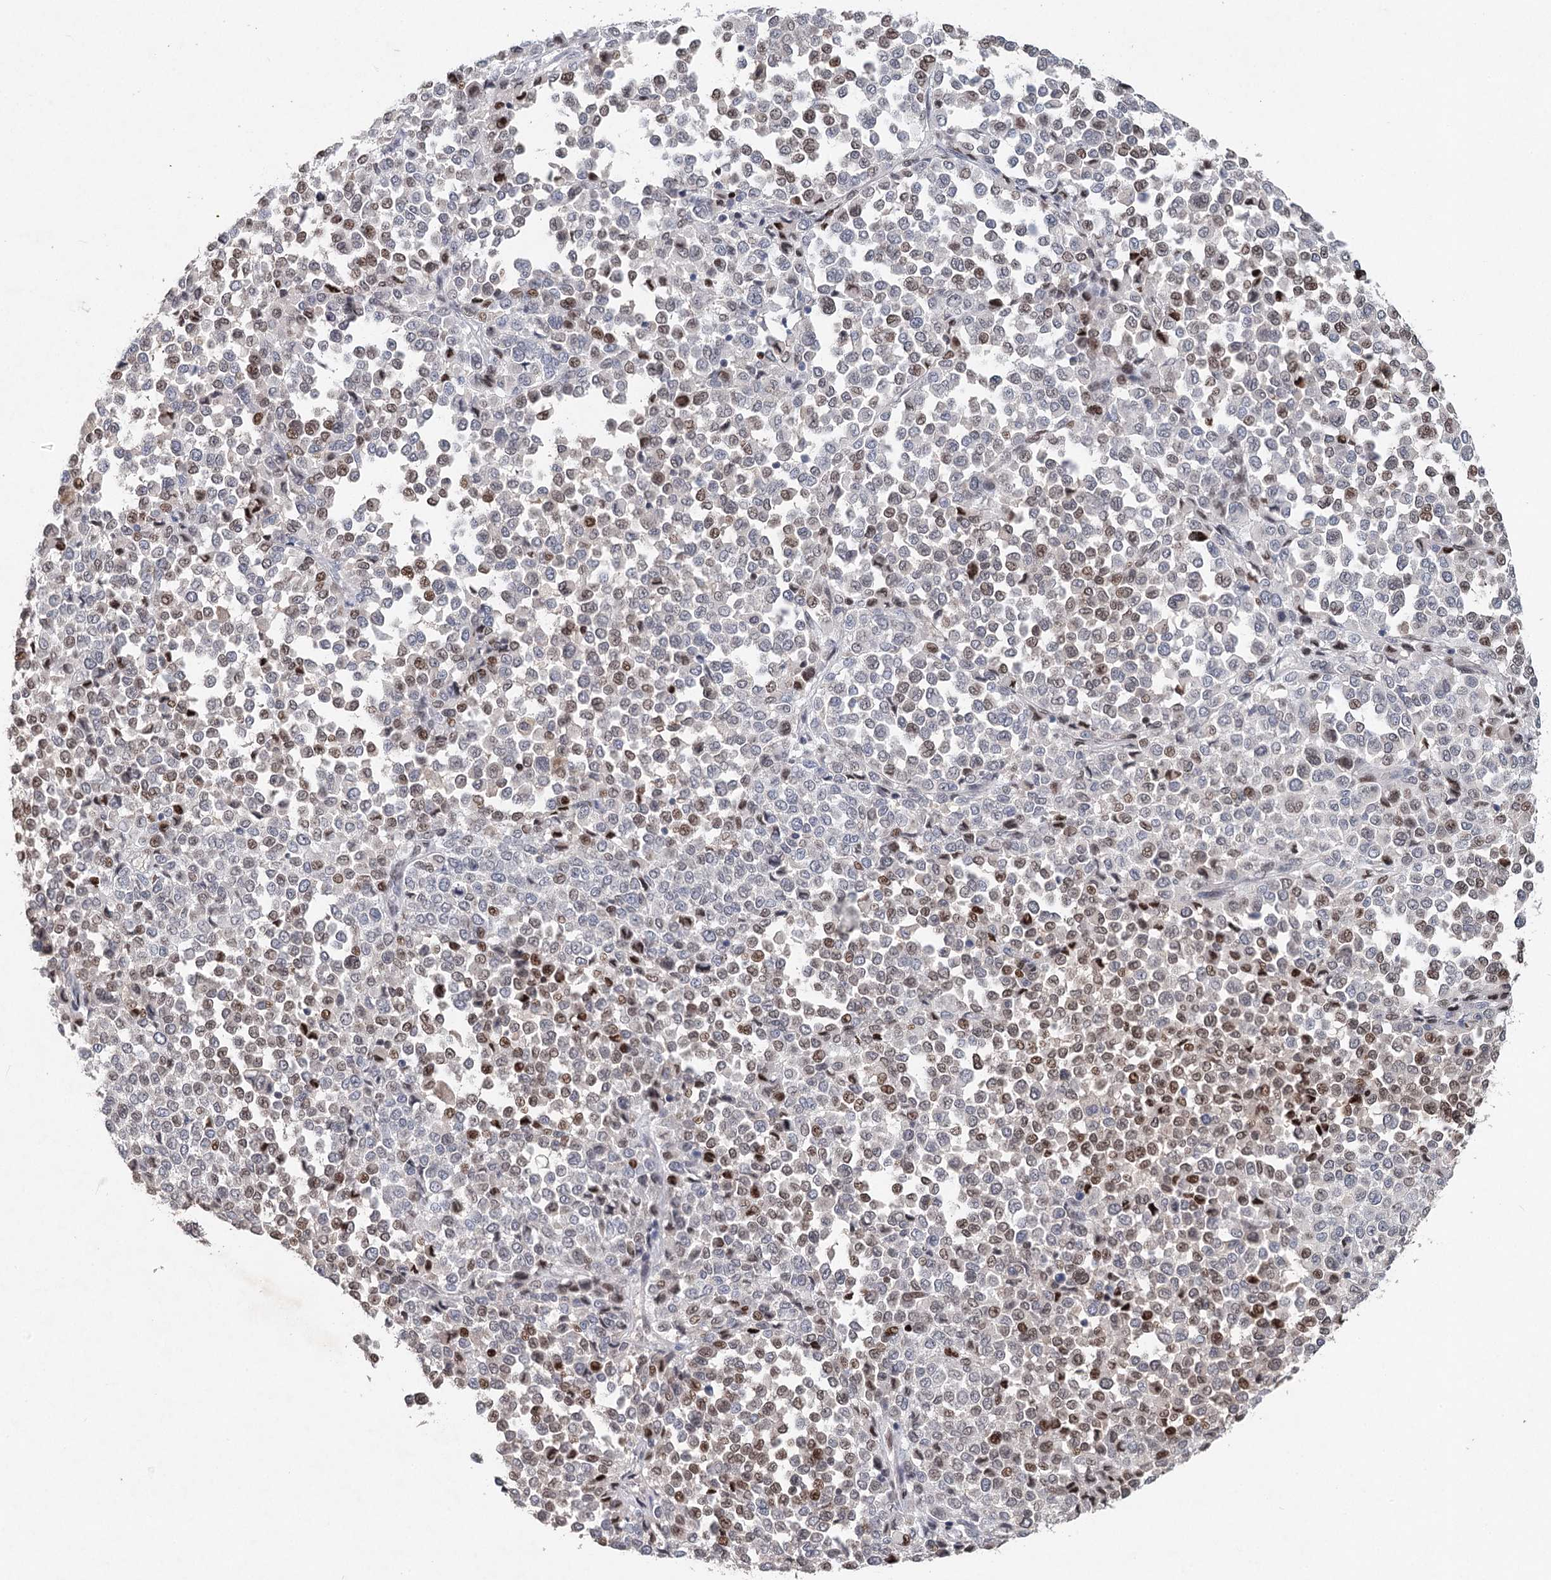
{"staining": {"intensity": "moderate", "quantity": "<25%", "location": "nuclear"}, "tissue": "melanoma", "cell_type": "Tumor cells", "image_type": "cancer", "snomed": [{"axis": "morphology", "description": "Malignant melanoma, Metastatic site"}, {"axis": "topography", "description": "Pancreas"}], "caption": "Melanoma was stained to show a protein in brown. There is low levels of moderate nuclear positivity in about <25% of tumor cells.", "gene": "FRMD4A", "patient": {"sex": "female", "age": 30}}